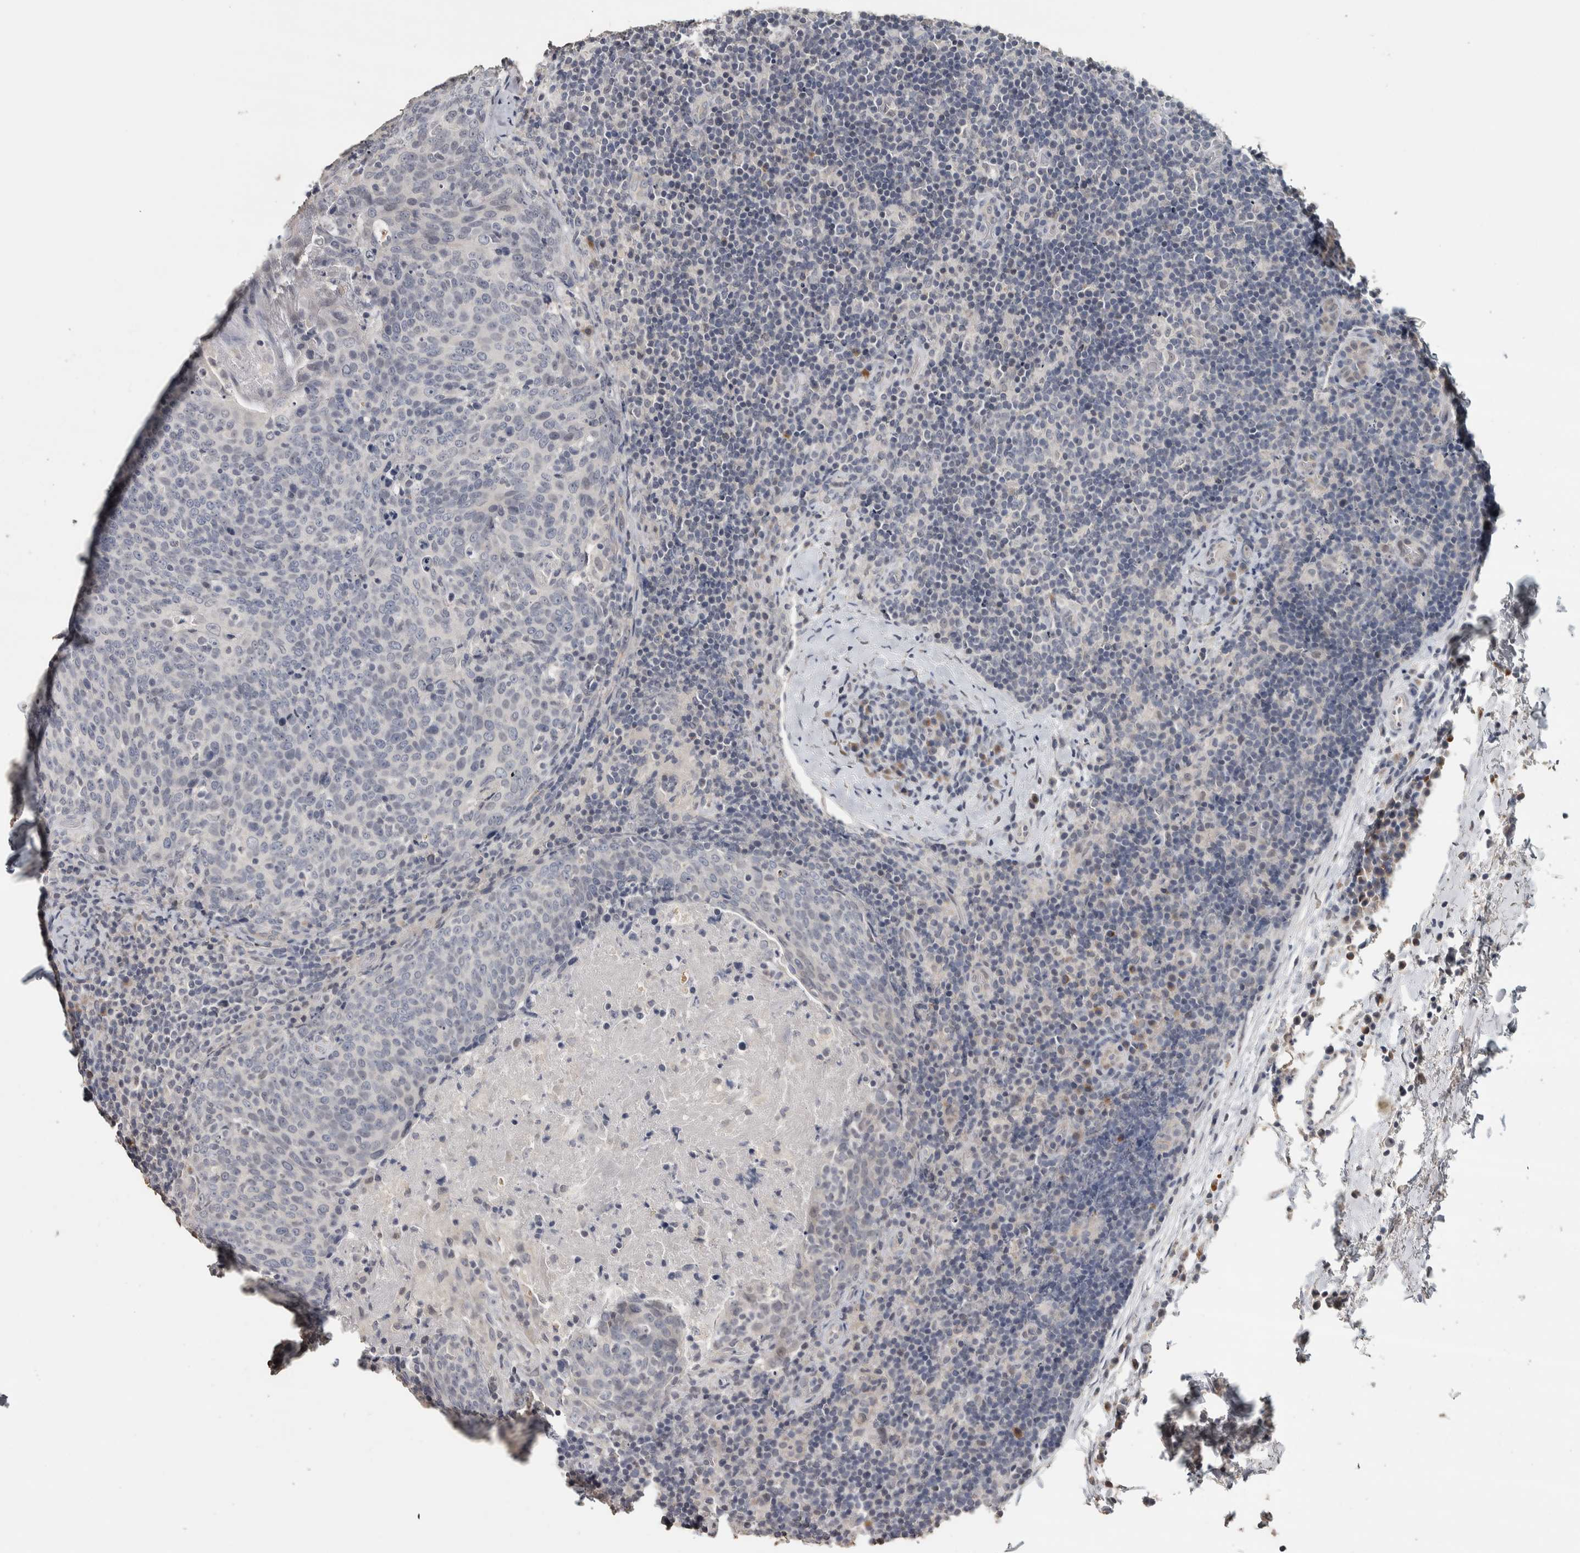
{"staining": {"intensity": "negative", "quantity": "none", "location": "none"}, "tissue": "head and neck cancer", "cell_type": "Tumor cells", "image_type": "cancer", "snomed": [{"axis": "morphology", "description": "Squamous cell carcinoma, NOS"}, {"axis": "morphology", "description": "Squamous cell carcinoma, metastatic, NOS"}, {"axis": "topography", "description": "Lymph node"}, {"axis": "topography", "description": "Head-Neck"}], "caption": "Human metastatic squamous cell carcinoma (head and neck) stained for a protein using immunohistochemistry shows no expression in tumor cells.", "gene": "NECAB1", "patient": {"sex": "male", "age": 62}}